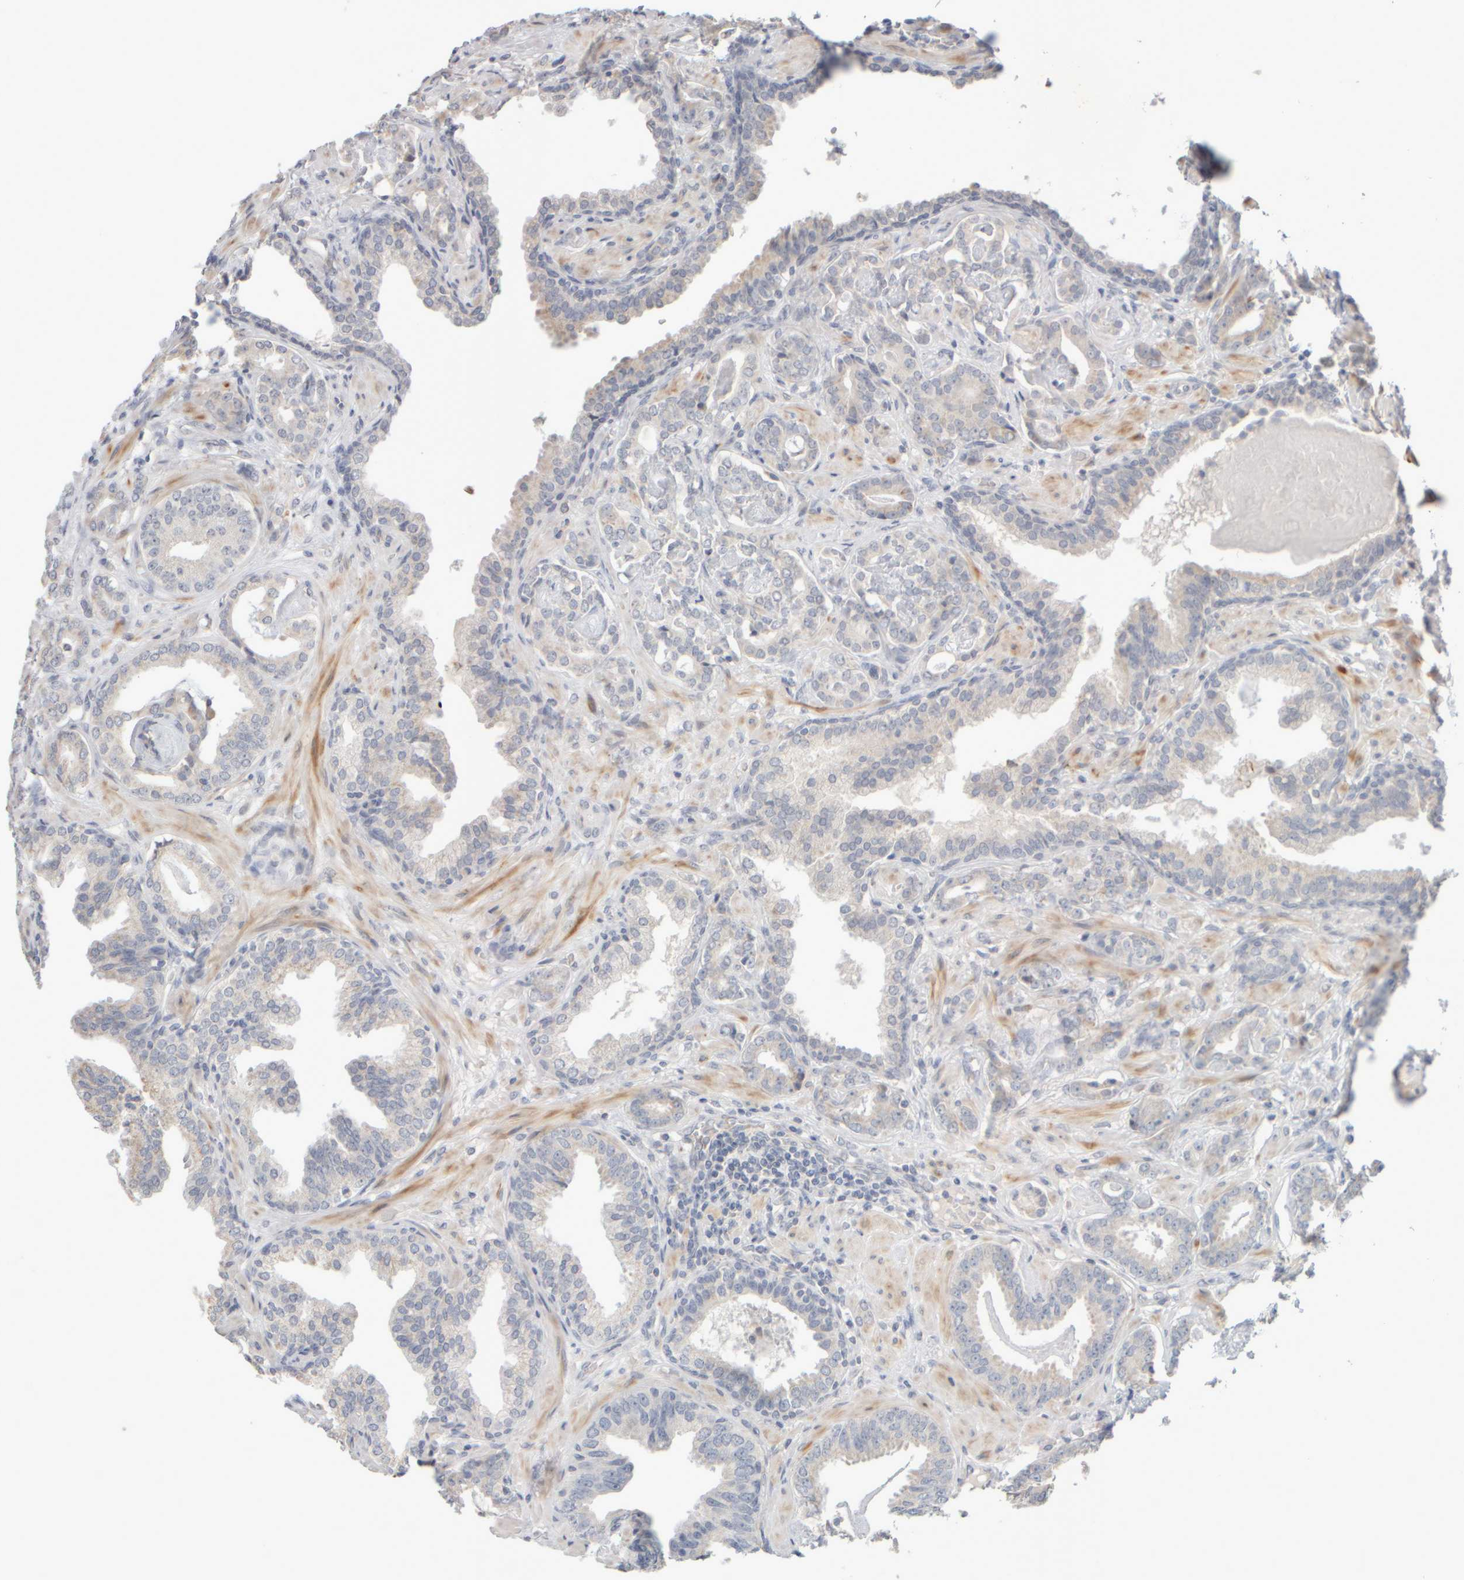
{"staining": {"intensity": "negative", "quantity": "none", "location": "none"}, "tissue": "prostate cancer", "cell_type": "Tumor cells", "image_type": "cancer", "snomed": [{"axis": "morphology", "description": "Adenocarcinoma, Low grade"}, {"axis": "topography", "description": "Prostate"}], "caption": "High power microscopy image of an IHC histopathology image of low-grade adenocarcinoma (prostate), revealing no significant staining in tumor cells.", "gene": "ZNF112", "patient": {"sex": "male", "age": 53}}